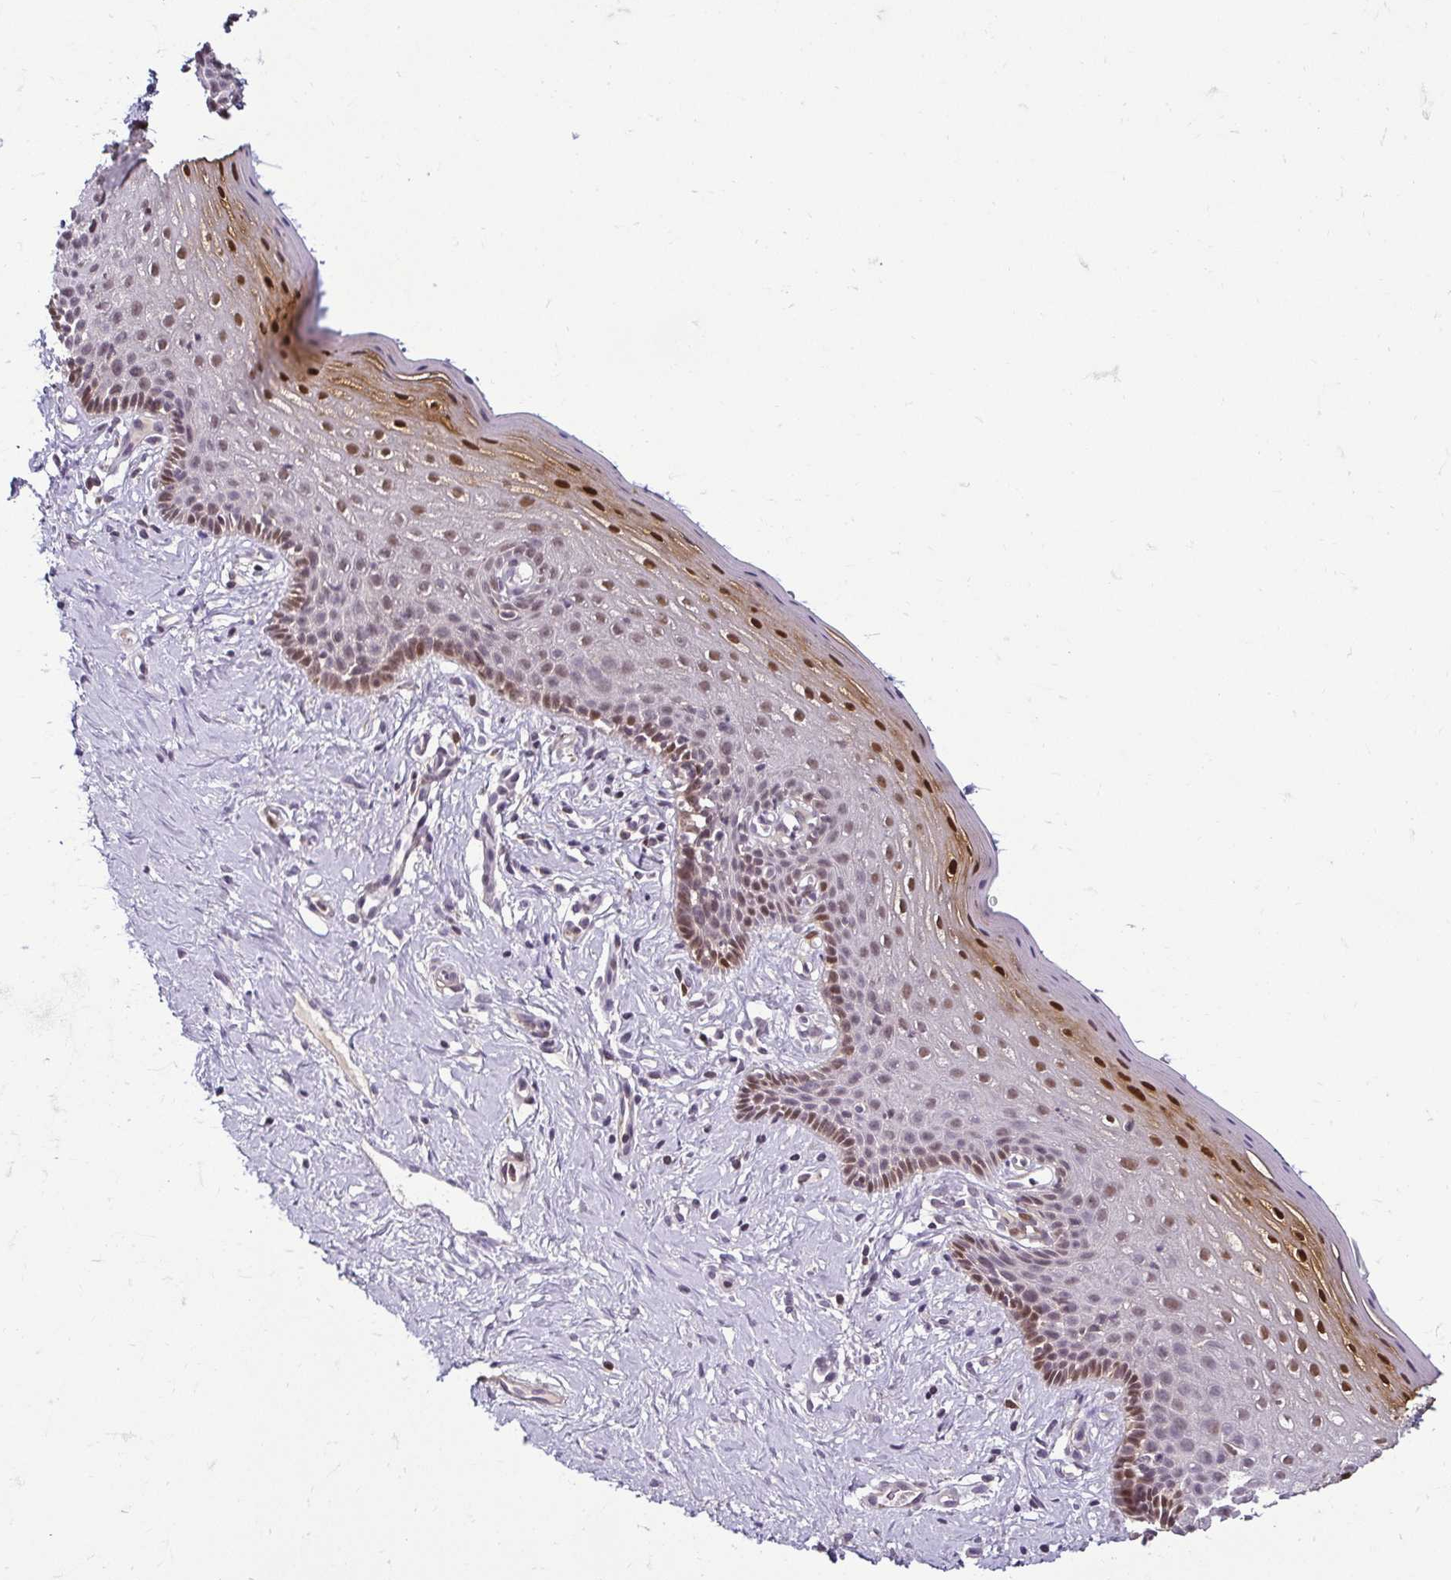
{"staining": {"intensity": "strong", "quantity": "25%-75%", "location": "cytoplasmic/membranous,nuclear"}, "tissue": "vagina", "cell_type": "Squamous epithelial cells", "image_type": "normal", "snomed": [{"axis": "morphology", "description": "Normal tissue, NOS"}, {"axis": "topography", "description": "Vagina"}], "caption": "Vagina stained with DAB (3,3'-diaminobenzidine) IHC shows high levels of strong cytoplasmic/membranous,nuclear positivity in approximately 25%-75% of squamous epithelial cells.", "gene": "HOPX", "patient": {"sex": "female", "age": 42}}